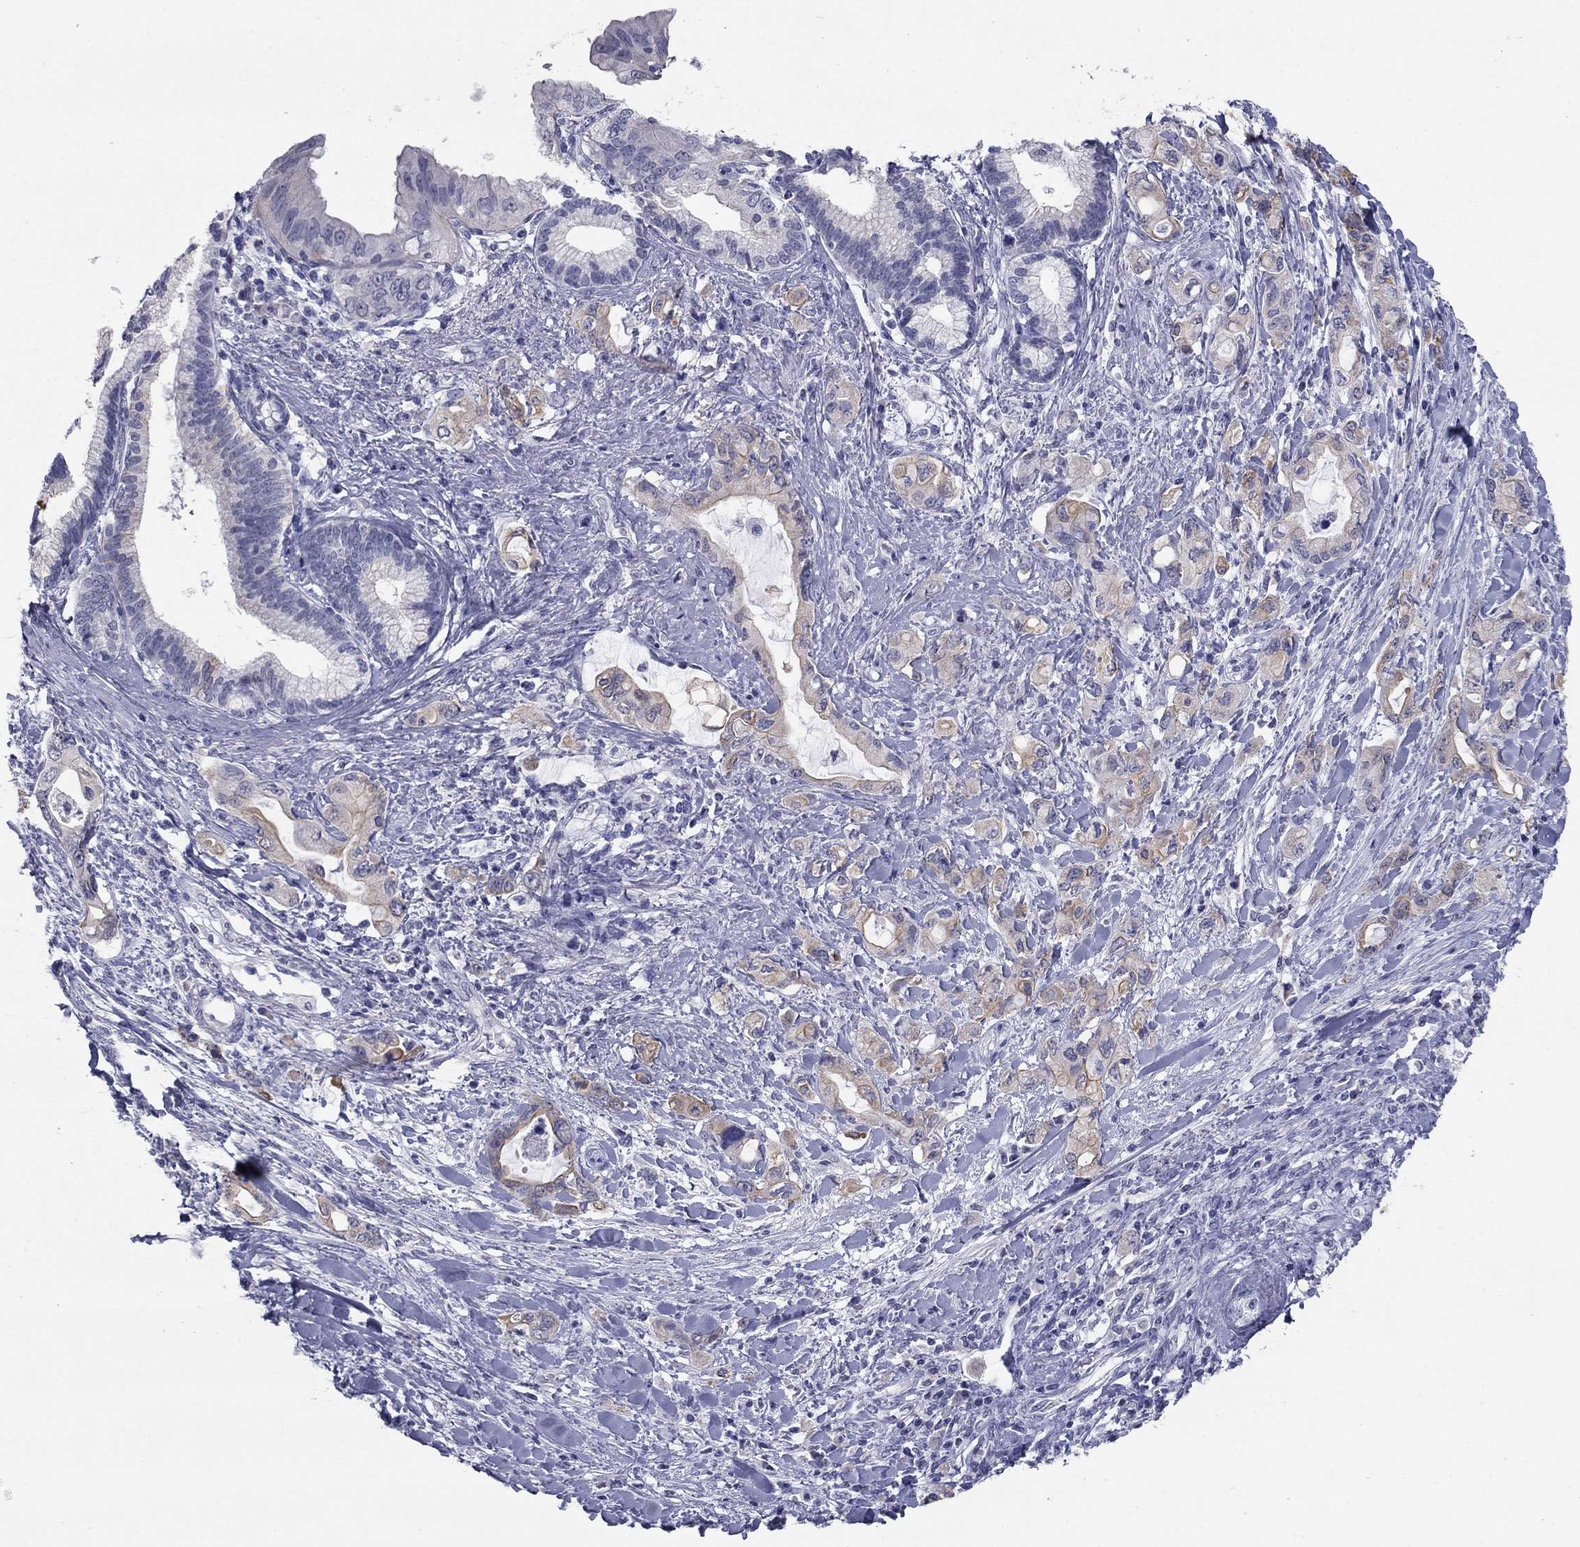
{"staining": {"intensity": "weak", "quantity": "25%-75%", "location": "cytoplasmic/membranous"}, "tissue": "pancreatic cancer", "cell_type": "Tumor cells", "image_type": "cancer", "snomed": [{"axis": "morphology", "description": "Adenocarcinoma, NOS"}, {"axis": "topography", "description": "Pancreas"}], "caption": "Pancreatic adenocarcinoma tissue displays weak cytoplasmic/membranous positivity in about 25%-75% of tumor cells, visualized by immunohistochemistry. Nuclei are stained in blue.", "gene": "KRT75", "patient": {"sex": "female", "age": 56}}